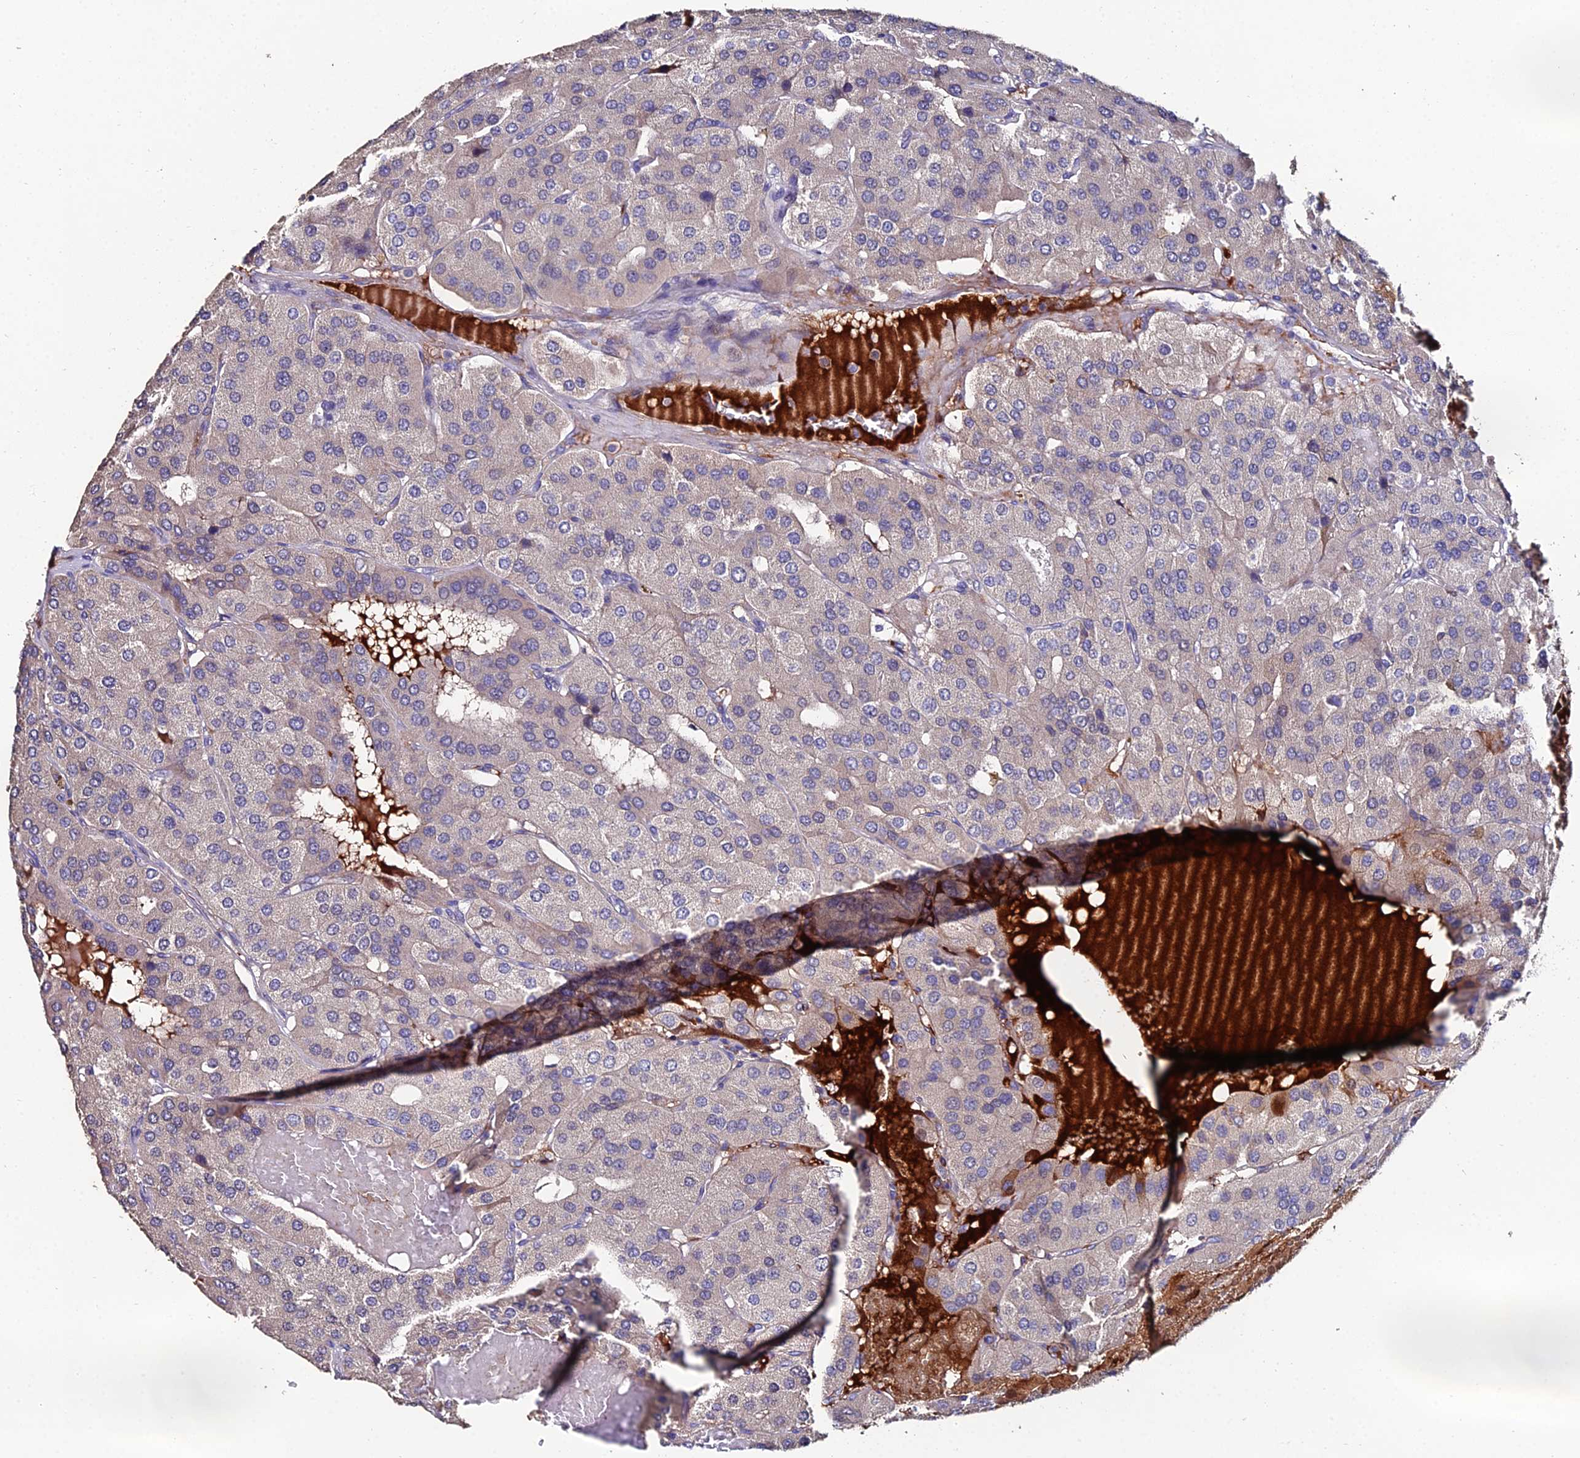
{"staining": {"intensity": "negative", "quantity": "none", "location": "none"}, "tissue": "parathyroid gland", "cell_type": "Glandular cells", "image_type": "normal", "snomed": [{"axis": "morphology", "description": "Normal tissue, NOS"}, {"axis": "morphology", "description": "Adenoma, NOS"}, {"axis": "topography", "description": "Parathyroid gland"}], "caption": "Glandular cells show no significant positivity in benign parathyroid gland. (DAB (3,3'-diaminobenzidine) immunohistochemistry visualized using brightfield microscopy, high magnification).", "gene": "ESRRG", "patient": {"sex": "female", "age": 86}}